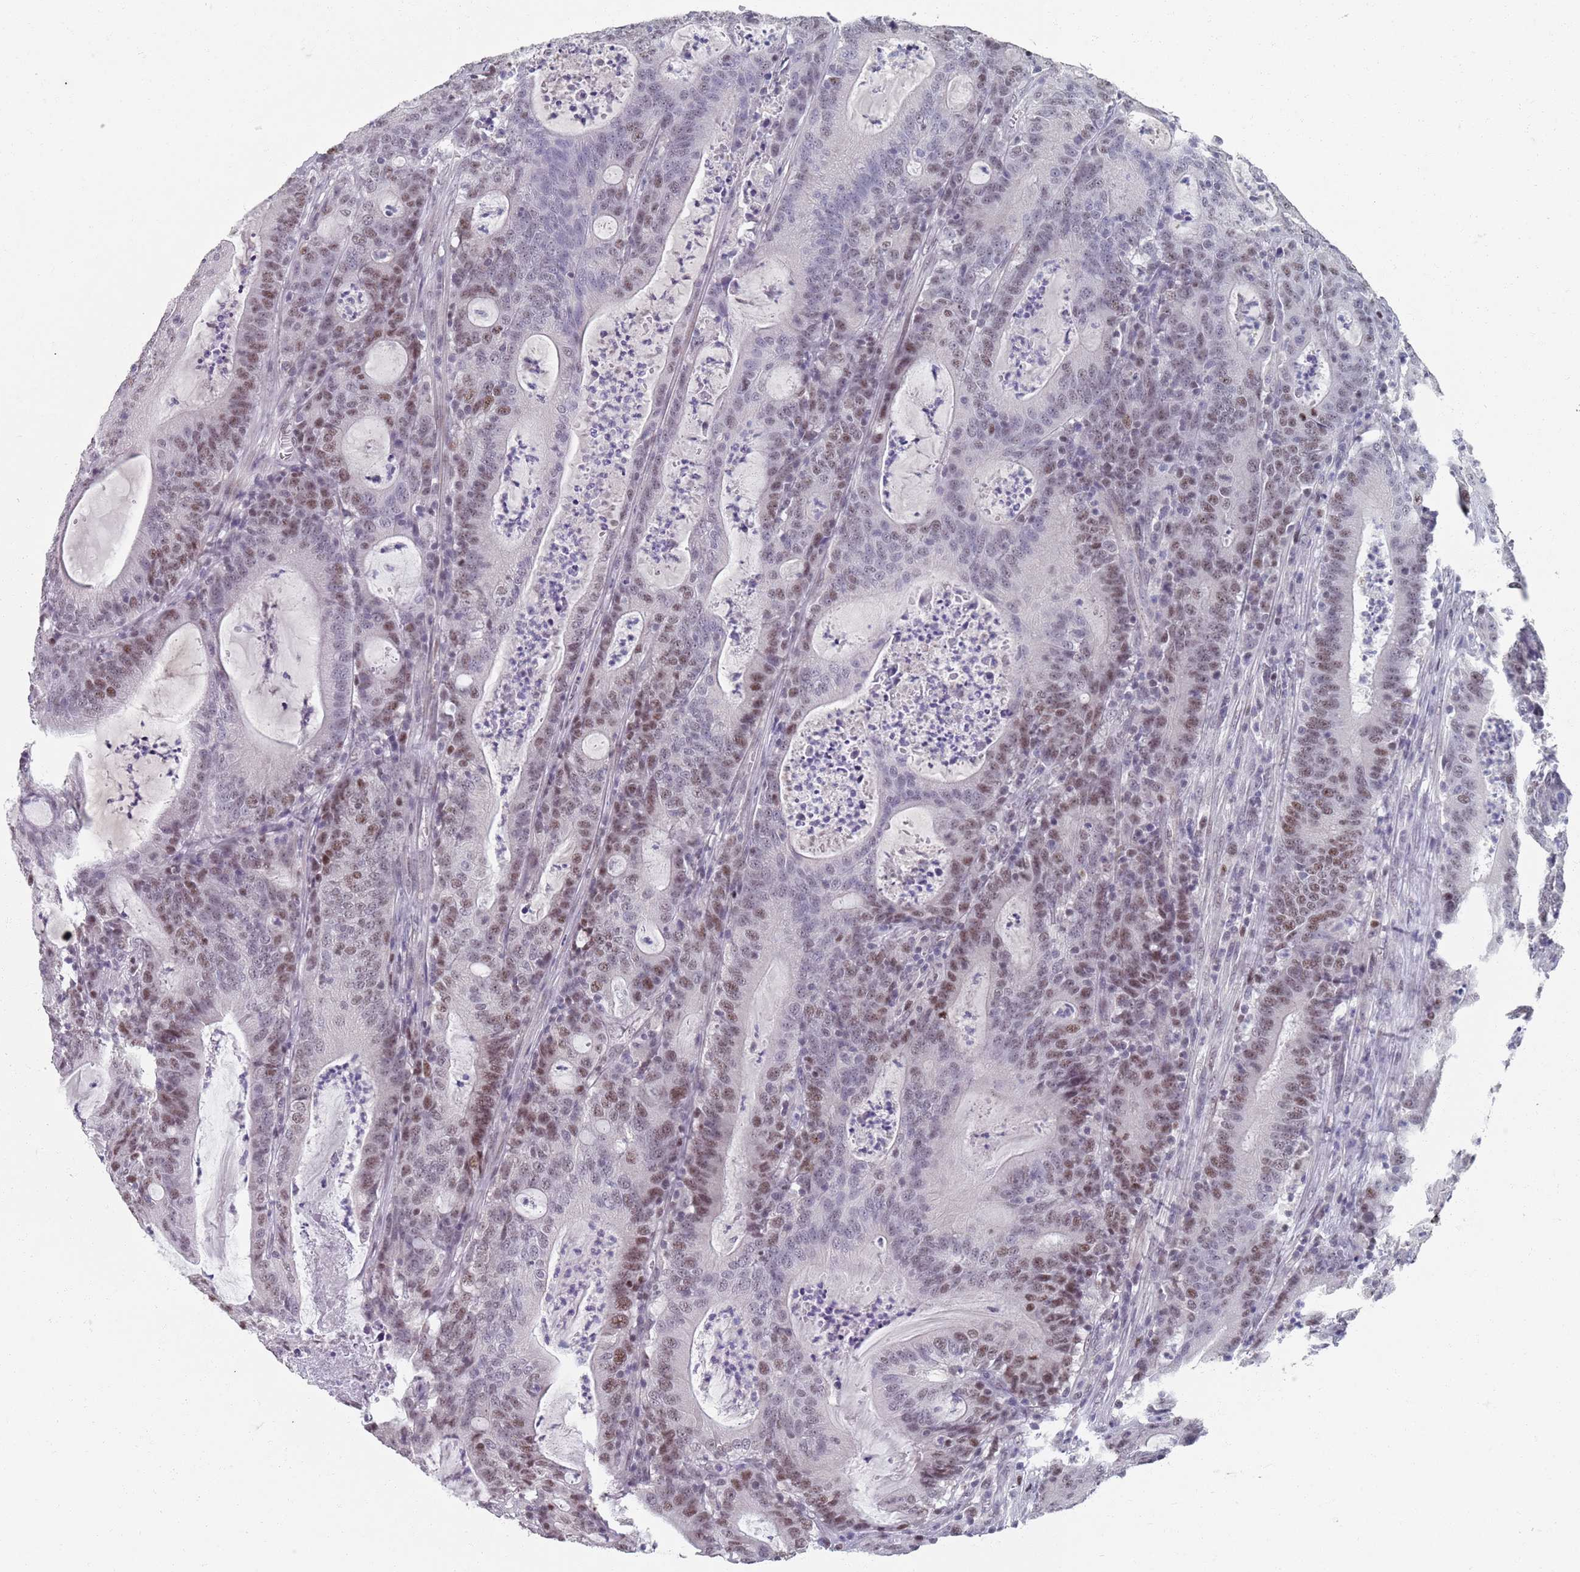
{"staining": {"intensity": "moderate", "quantity": "<25%", "location": "nuclear"}, "tissue": "colorectal cancer", "cell_type": "Tumor cells", "image_type": "cancer", "snomed": [{"axis": "morphology", "description": "Adenocarcinoma, NOS"}, {"axis": "topography", "description": "Colon"}], "caption": "Tumor cells exhibit moderate nuclear positivity in approximately <25% of cells in colorectal cancer (adenocarcinoma).", "gene": "SAMD1", "patient": {"sex": "male", "age": 83}}